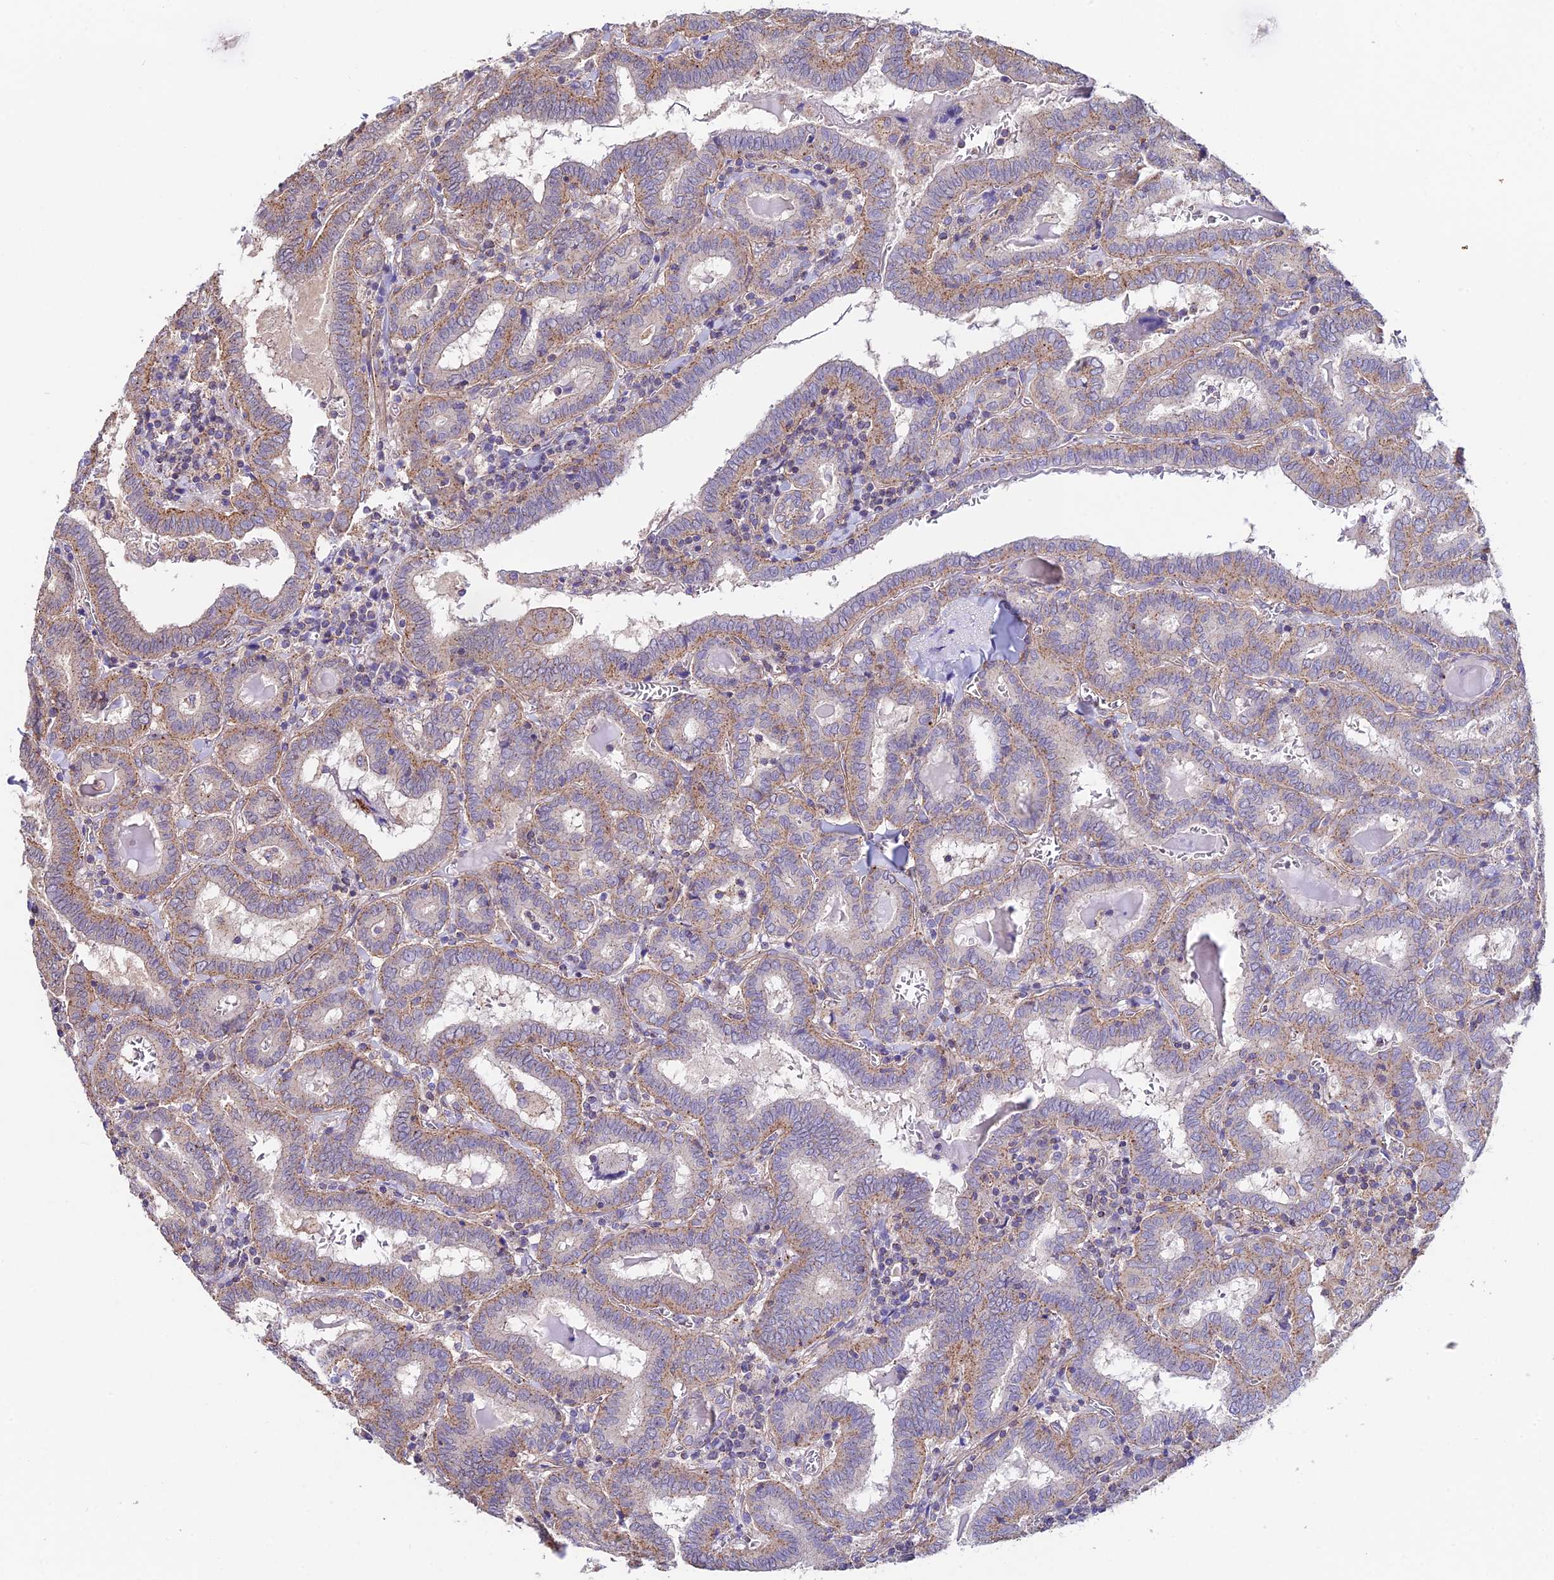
{"staining": {"intensity": "moderate", "quantity": "25%-75%", "location": "cytoplasmic/membranous"}, "tissue": "thyroid cancer", "cell_type": "Tumor cells", "image_type": "cancer", "snomed": [{"axis": "morphology", "description": "Papillary adenocarcinoma, NOS"}, {"axis": "topography", "description": "Thyroid gland"}], "caption": "Immunohistochemical staining of human thyroid cancer (papillary adenocarcinoma) shows medium levels of moderate cytoplasmic/membranous staining in about 25%-75% of tumor cells.", "gene": "QRFP", "patient": {"sex": "female", "age": 72}}